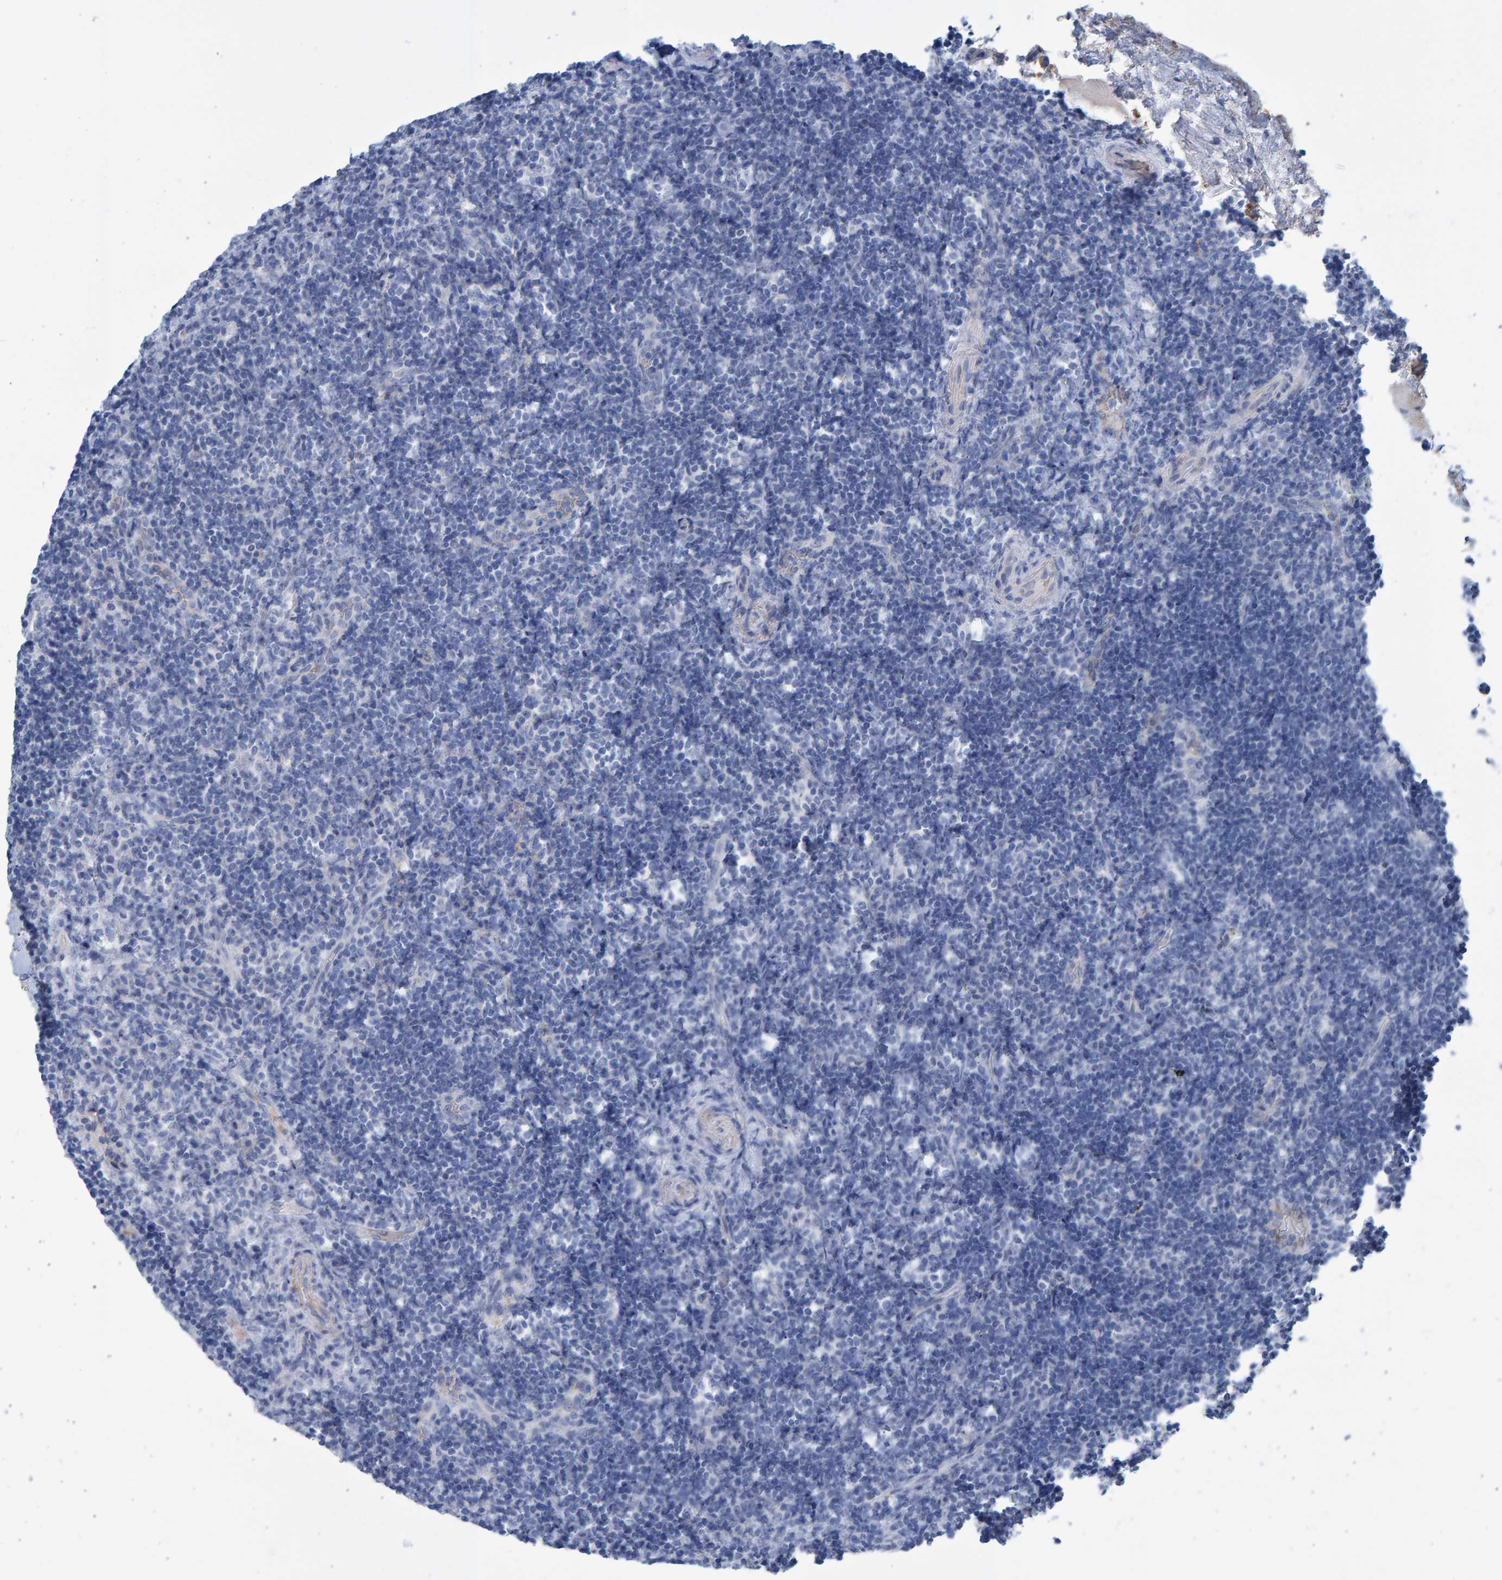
{"staining": {"intensity": "negative", "quantity": "none", "location": "none"}, "tissue": "lymphoma", "cell_type": "Tumor cells", "image_type": "cancer", "snomed": [{"axis": "morphology", "description": "Malignant lymphoma, non-Hodgkin's type, High grade"}, {"axis": "topography", "description": "Tonsil"}], "caption": "The immunohistochemistry (IHC) photomicrograph has no significant expression in tumor cells of high-grade malignant lymphoma, non-Hodgkin's type tissue.", "gene": "SLC34A3", "patient": {"sex": "female", "age": 36}}